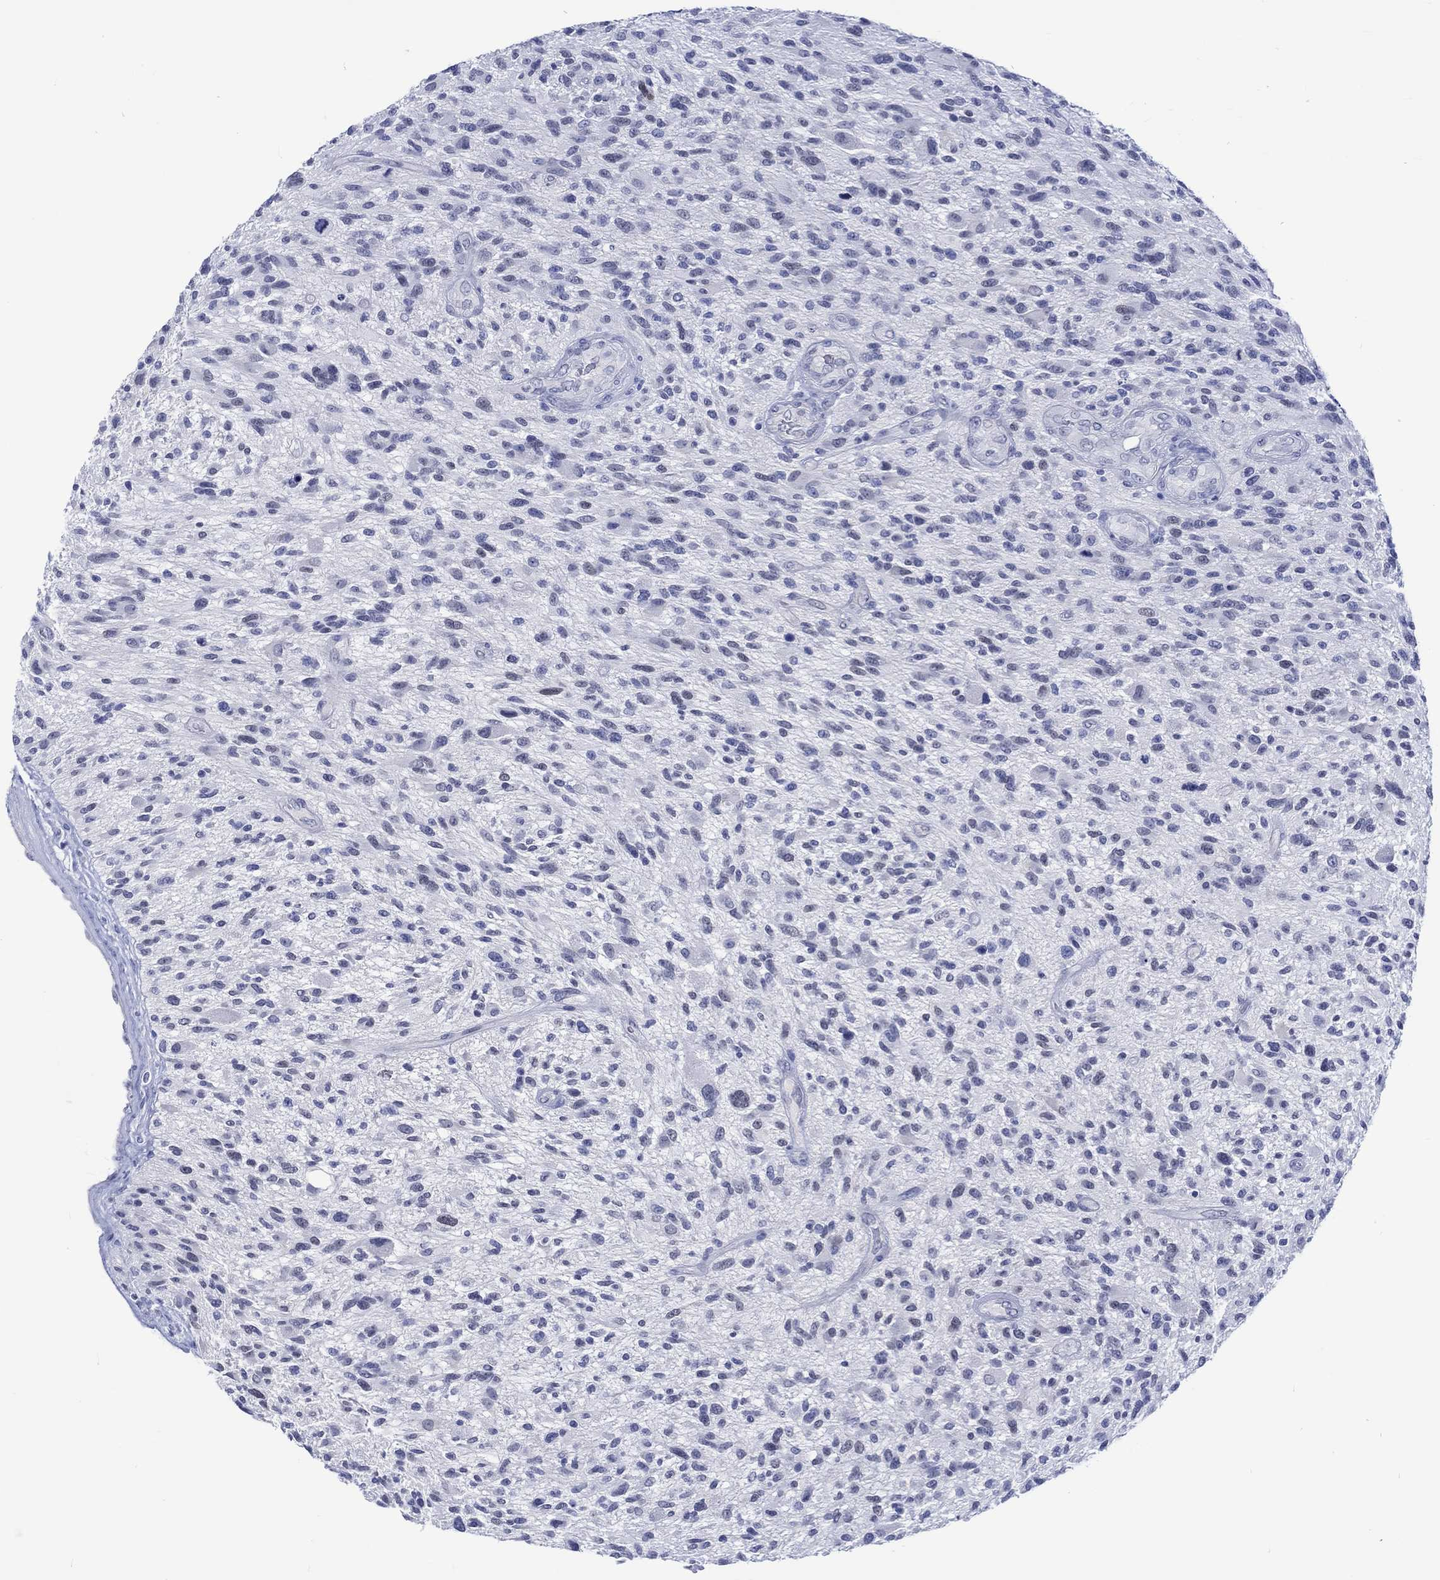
{"staining": {"intensity": "negative", "quantity": "none", "location": "none"}, "tissue": "glioma", "cell_type": "Tumor cells", "image_type": "cancer", "snomed": [{"axis": "morphology", "description": "Glioma, malignant, High grade"}, {"axis": "topography", "description": "Brain"}], "caption": "The image shows no significant staining in tumor cells of glioma.", "gene": "KLHL33", "patient": {"sex": "male", "age": 47}}